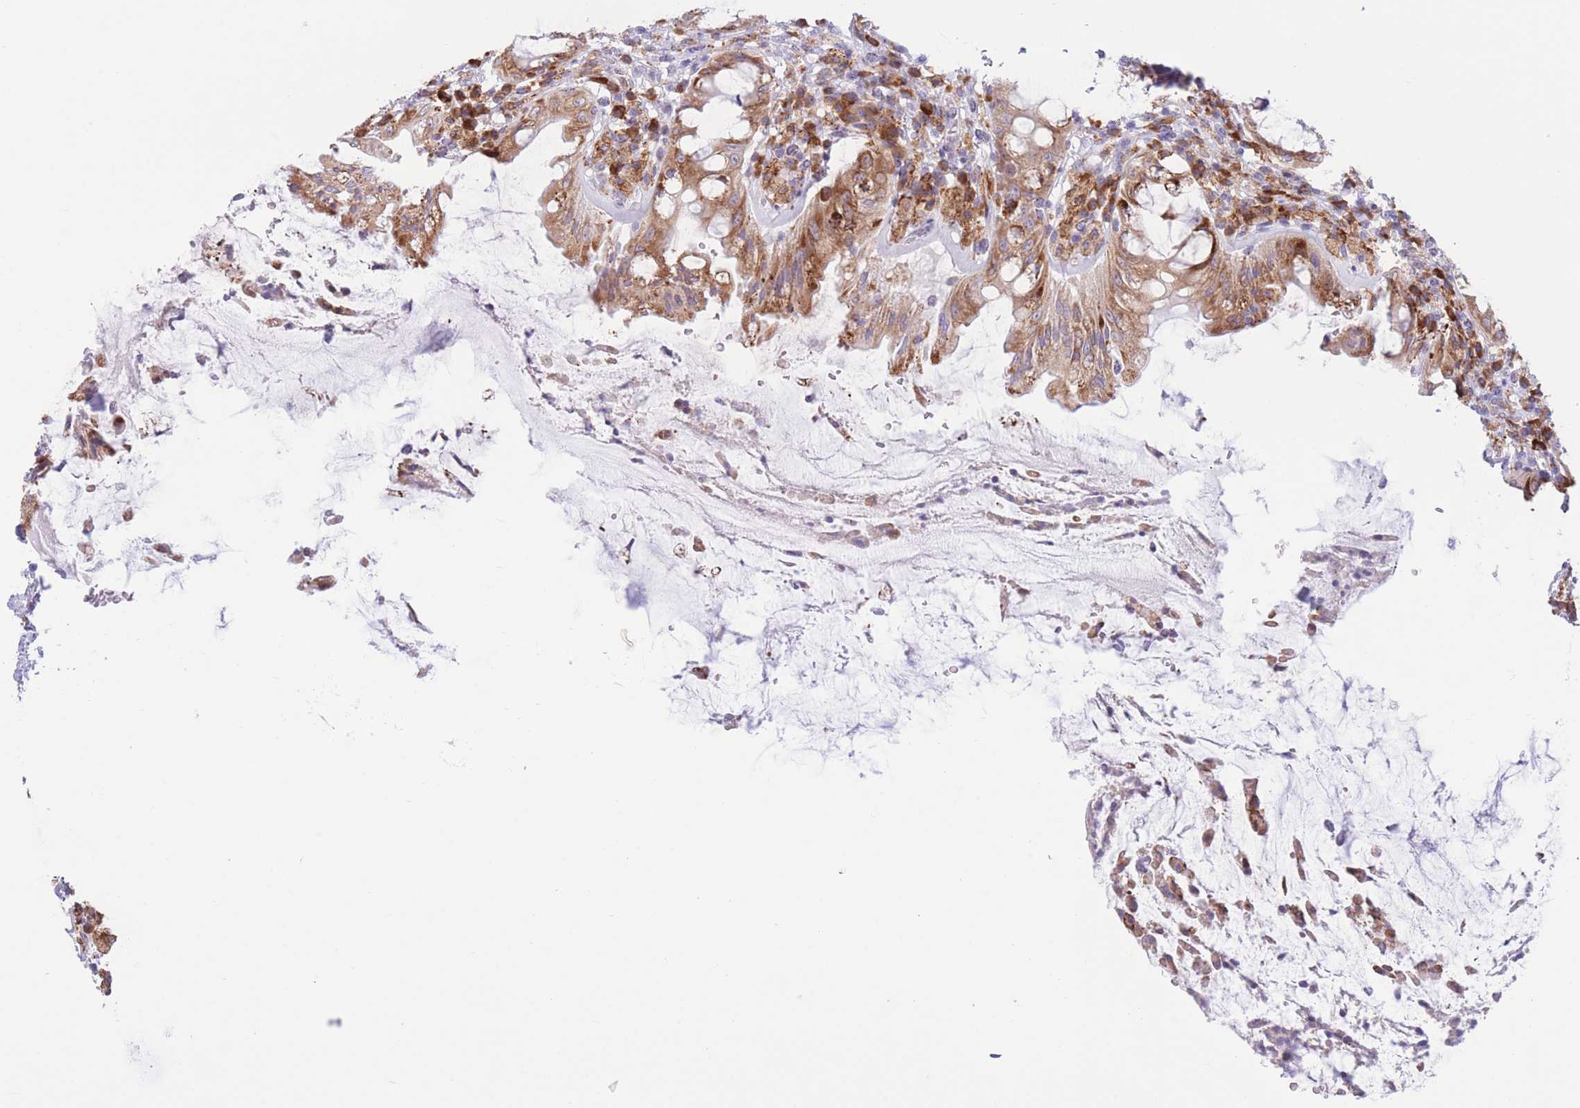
{"staining": {"intensity": "moderate", "quantity": "<25%", "location": "cytoplasmic/membranous"}, "tissue": "rectum", "cell_type": "Glandular cells", "image_type": "normal", "snomed": [{"axis": "morphology", "description": "Normal tissue, NOS"}, {"axis": "topography", "description": "Rectum"}], "caption": "Moderate cytoplasmic/membranous expression for a protein is identified in about <25% of glandular cells of benign rectum using IHC.", "gene": "MYDGF", "patient": {"sex": "female", "age": 57}}